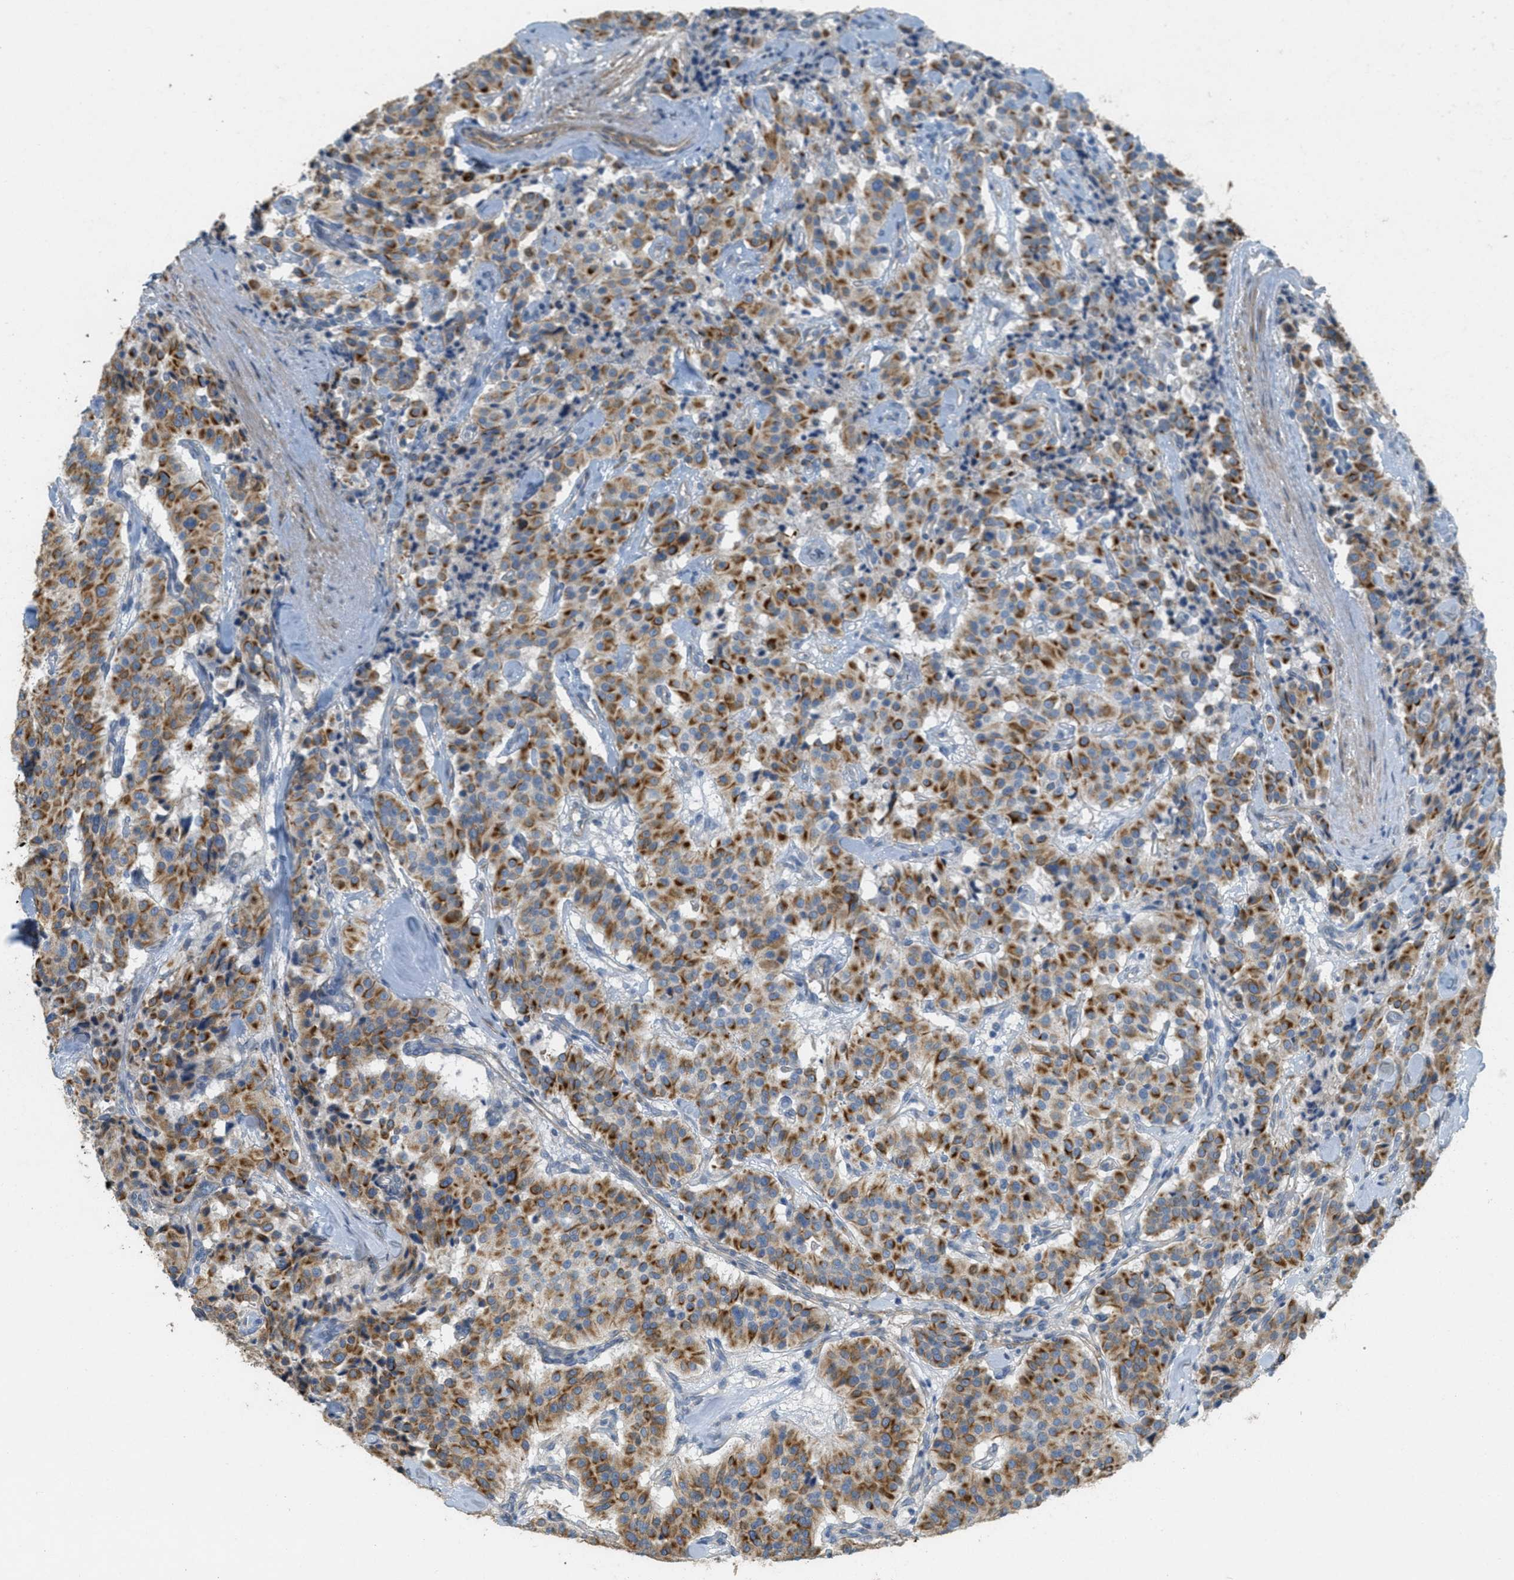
{"staining": {"intensity": "strong", "quantity": ">75%", "location": "cytoplasmic/membranous"}, "tissue": "carcinoid", "cell_type": "Tumor cells", "image_type": "cancer", "snomed": [{"axis": "morphology", "description": "Carcinoid, malignant, NOS"}, {"axis": "topography", "description": "Lung"}], "caption": "Brown immunohistochemical staining in human malignant carcinoid demonstrates strong cytoplasmic/membranous expression in about >75% of tumor cells.", "gene": "MRS2", "patient": {"sex": "male", "age": 30}}